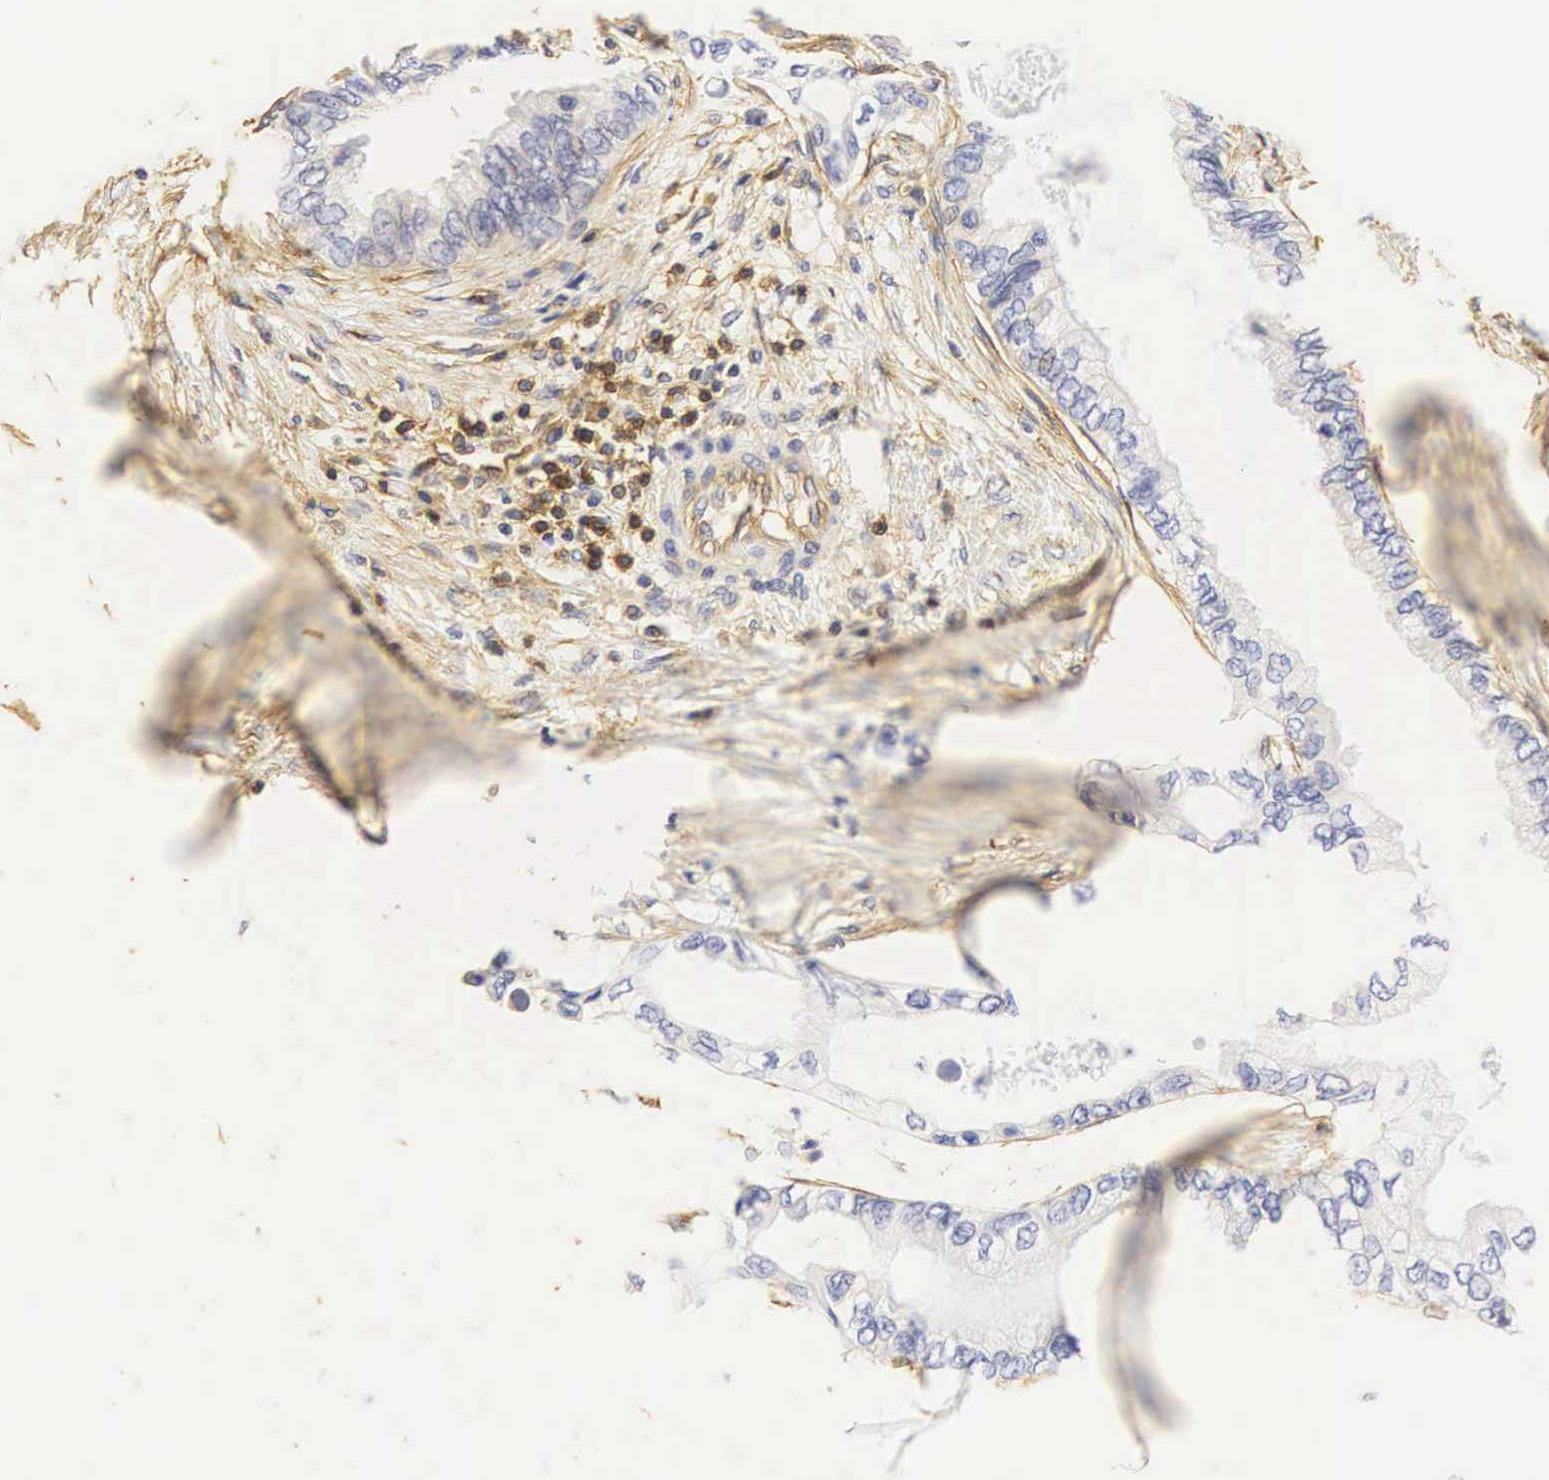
{"staining": {"intensity": "negative", "quantity": "none", "location": "none"}, "tissue": "pancreatic cancer", "cell_type": "Tumor cells", "image_type": "cancer", "snomed": [{"axis": "morphology", "description": "Adenocarcinoma, NOS"}, {"axis": "topography", "description": "Pancreas"}], "caption": "DAB immunohistochemical staining of human pancreatic cancer (adenocarcinoma) exhibits no significant staining in tumor cells.", "gene": "CD99", "patient": {"sex": "female", "age": 66}}